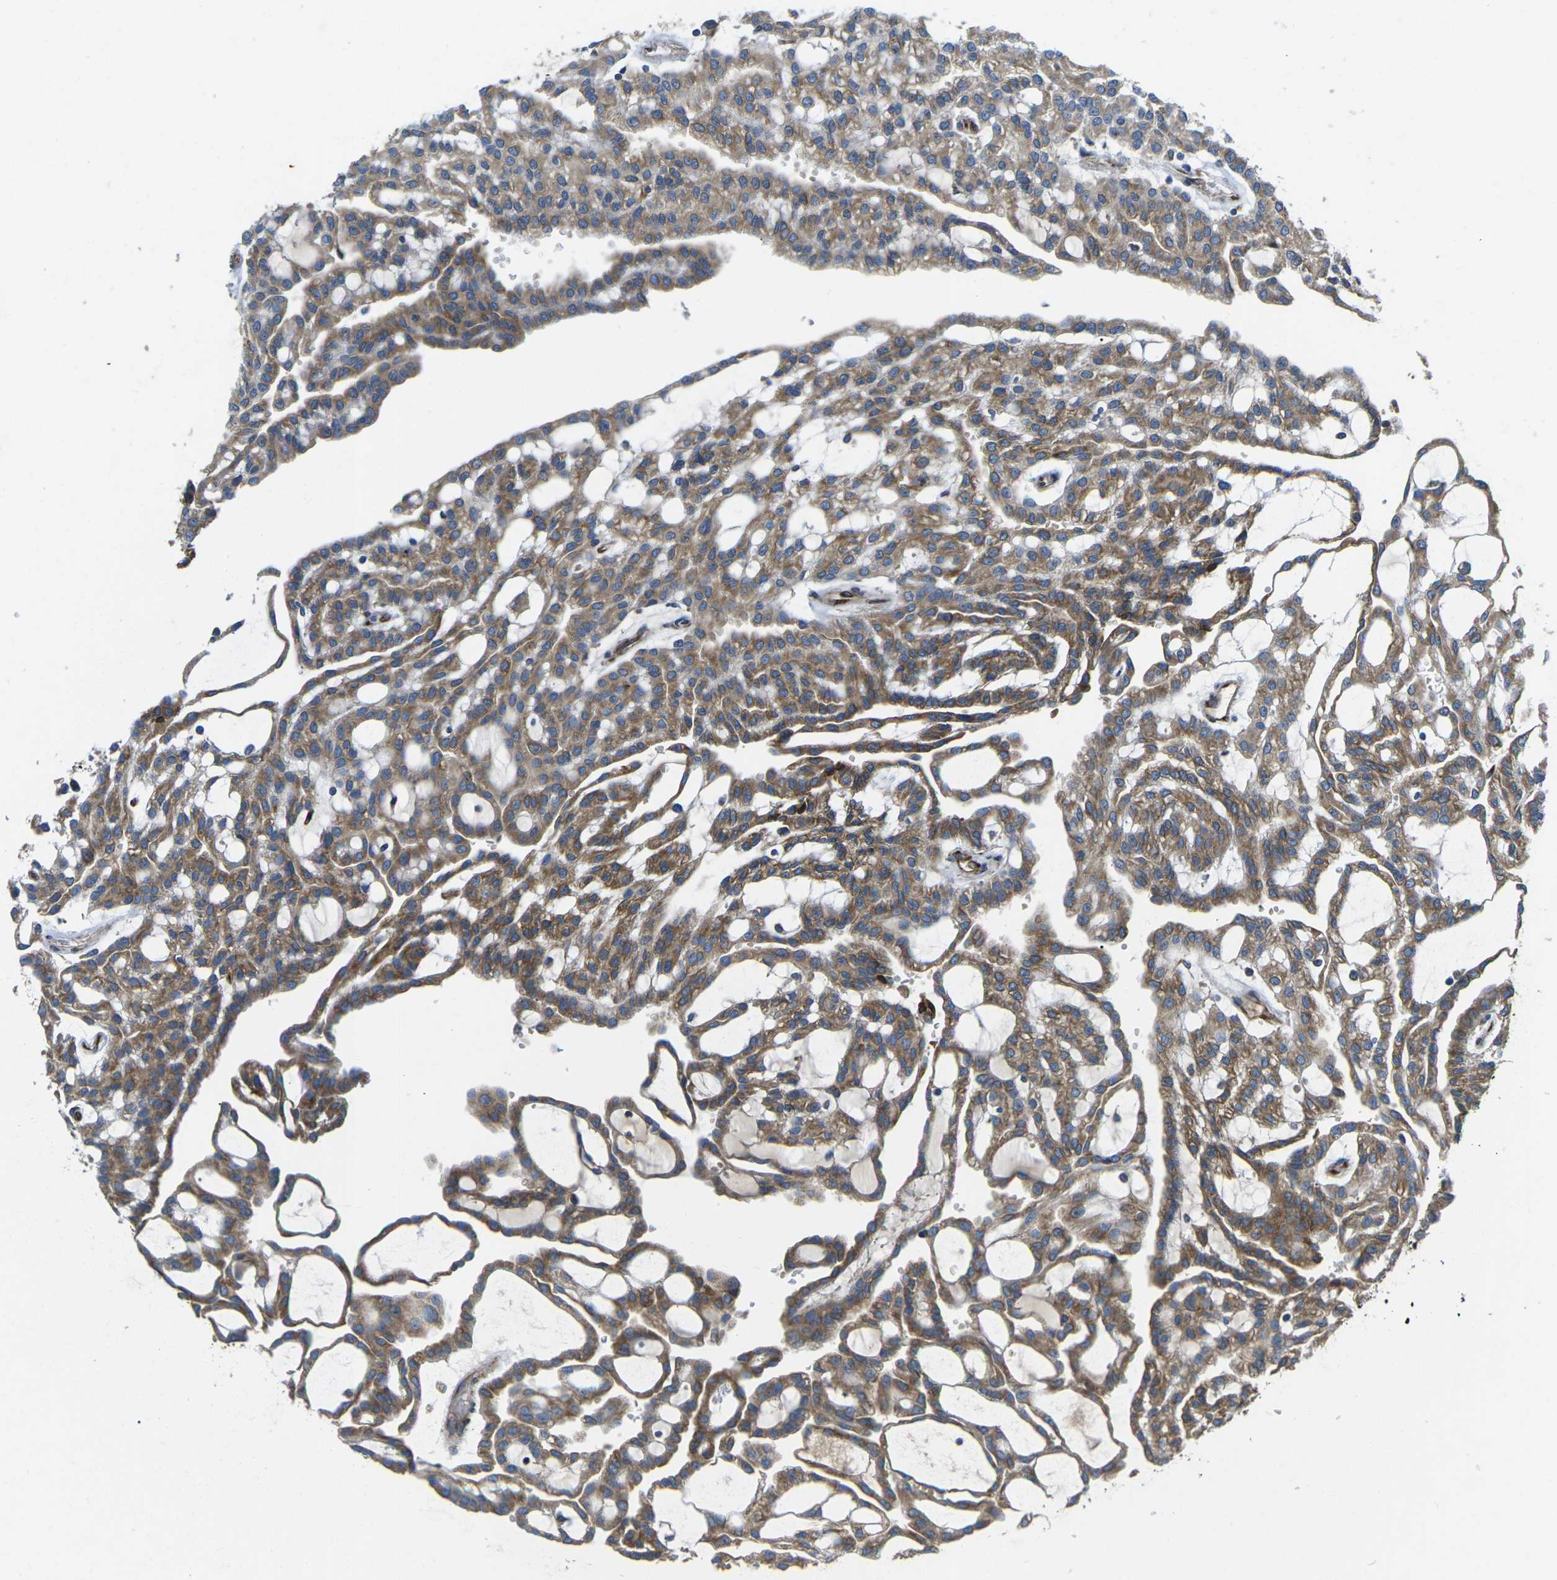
{"staining": {"intensity": "moderate", "quantity": ">75%", "location": "cytoplasmic/membranous"}, "tissue": "renal cancer", "cell_type": "Tumor cells", "image_type": "cancer", "snomed": [{"axis": "morphology", "description": "Adenocarcinoma, NOS"}, {"axis": "topography", "description": "Kidney"}], "caption": "Tumor cells display moderate cytoplasmic/membranous staining in approximately >75% of cells in renal cancer (adenocarcinoma).", "gene": "PDZD8", "patient": {"sex": "male", "age": 63}}